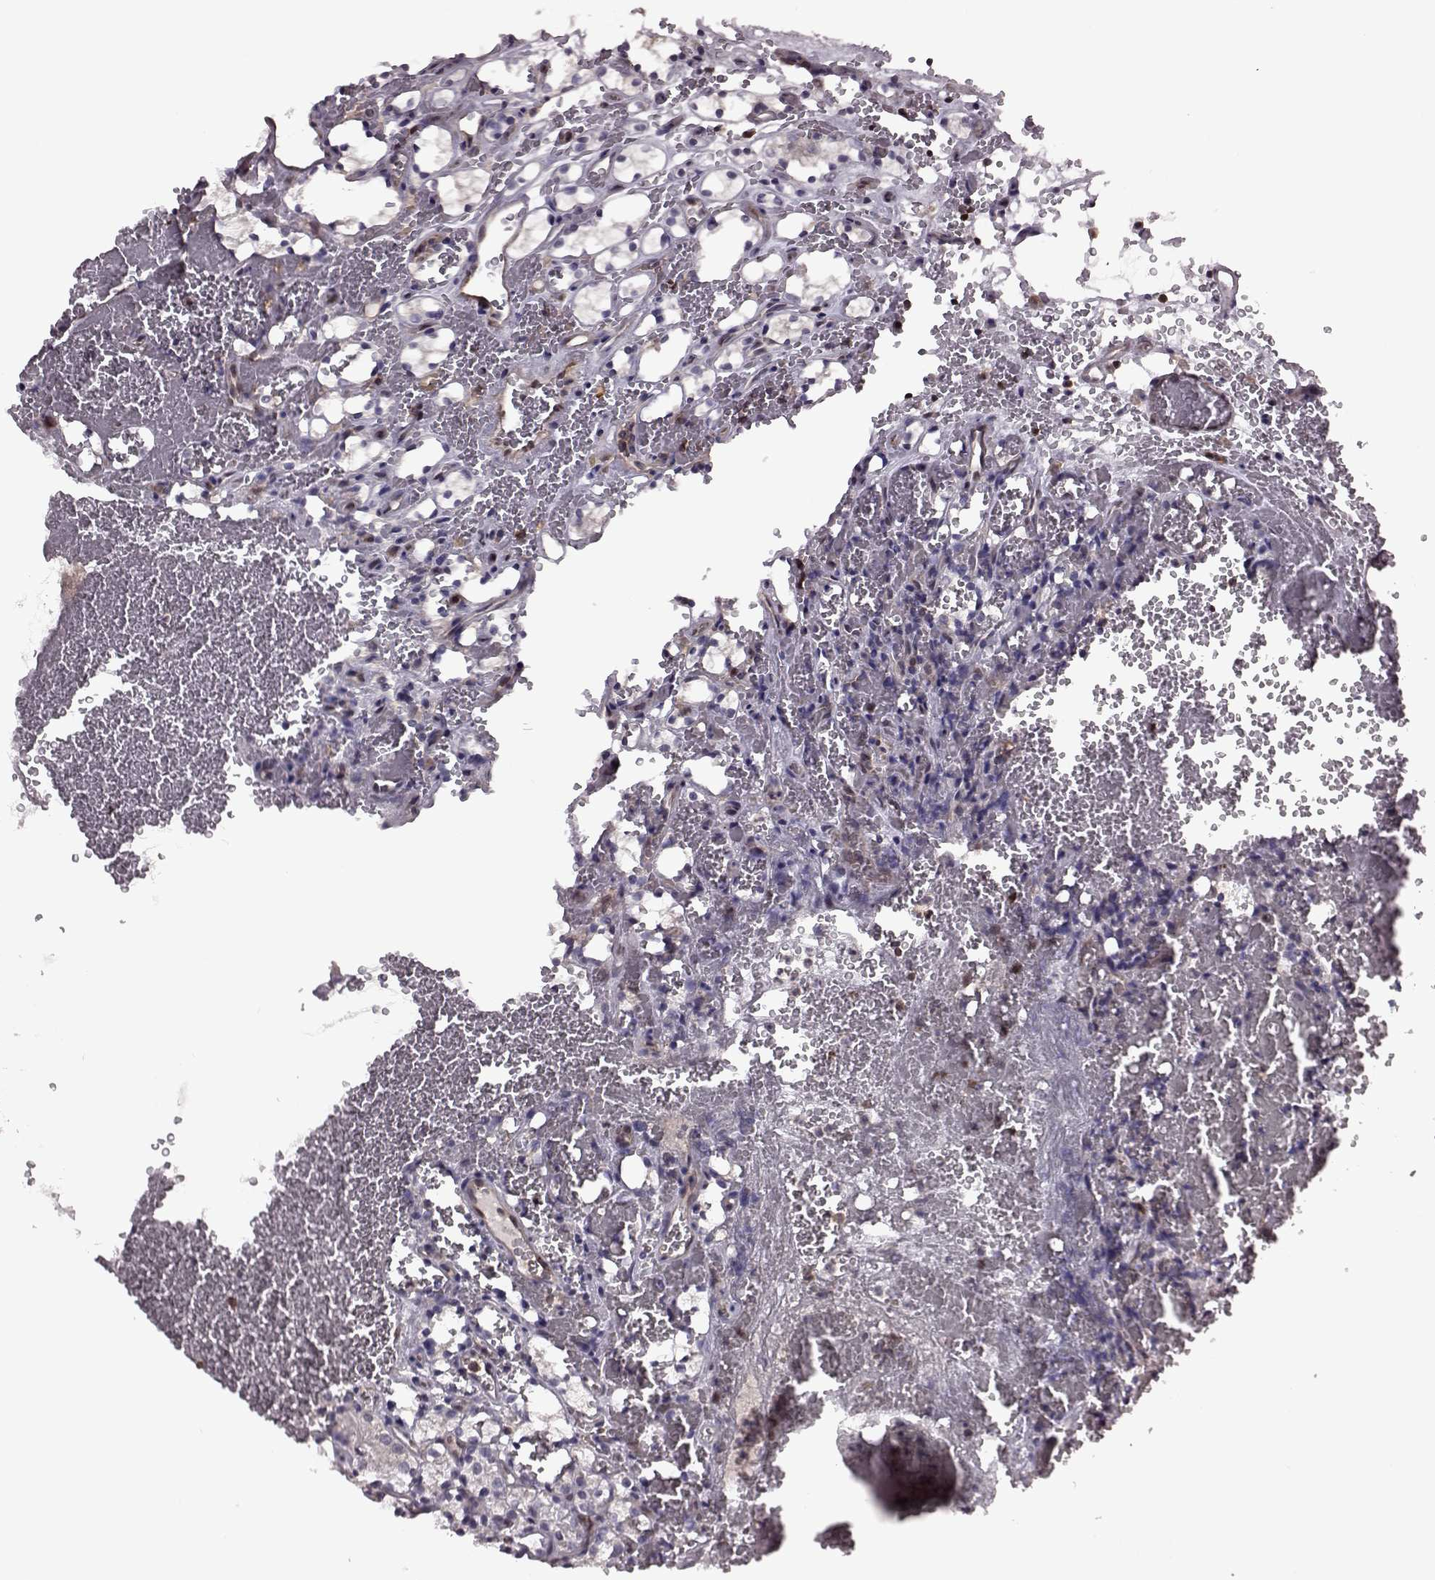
{"staining": {"intensity": "negative", "quantity": "none", "location": "none"}, "tissue": "renal cancer", "cell_type": "Tumor cells", "image_type": "cancer", "snomed": [{"axis": "morphology", "description": "Adenocarcinoma, NOS"}, {"axis": "topography", "description": "Kidney"}], "caption": "Tumor cells are negative for brown protein staining in renal cancer.", "gene": "CDC42SE1", "patient": {"sex": "female", "age": 69}}